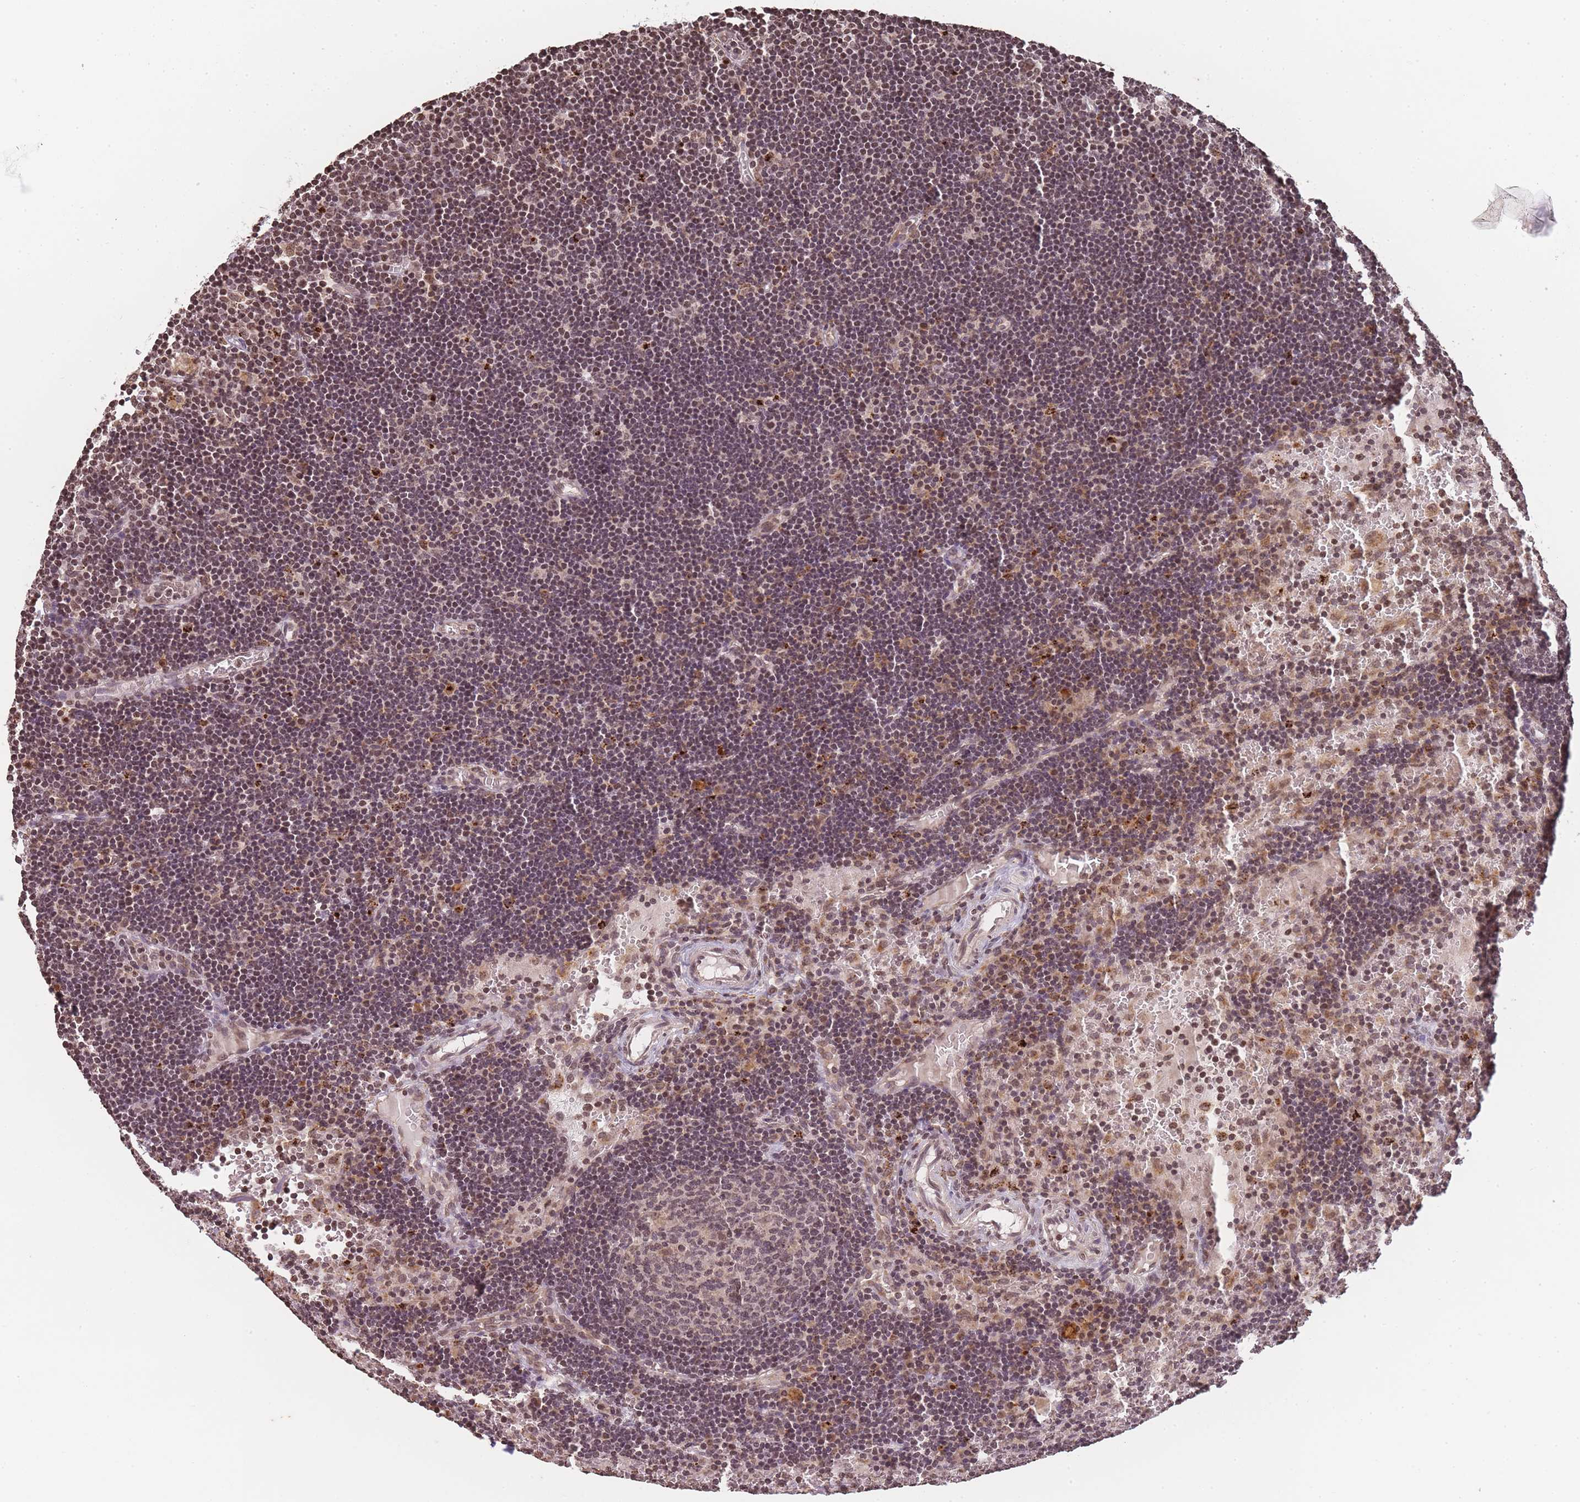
{"staining": {"intensity": "weak", "quantity": "25%-75%", "location": "nuclear"}, "tissue": "lymph node", "cell_type": "Germinal center cells", "image_type": "normal", "snomed": [{"axis": "morphology", "description": "Normal tissue, NOS"}, {"axis": "topography", "description": "Lymph node"}], "caption": "IHC photomicrograph of benign human lymph node stained for a protein (brown), which shows low levels of weak nuclear positivity in about 25%-75% of germinal center cells.", "gene": "WWTR1", "patient": {"sex": "male", "age": 62}}